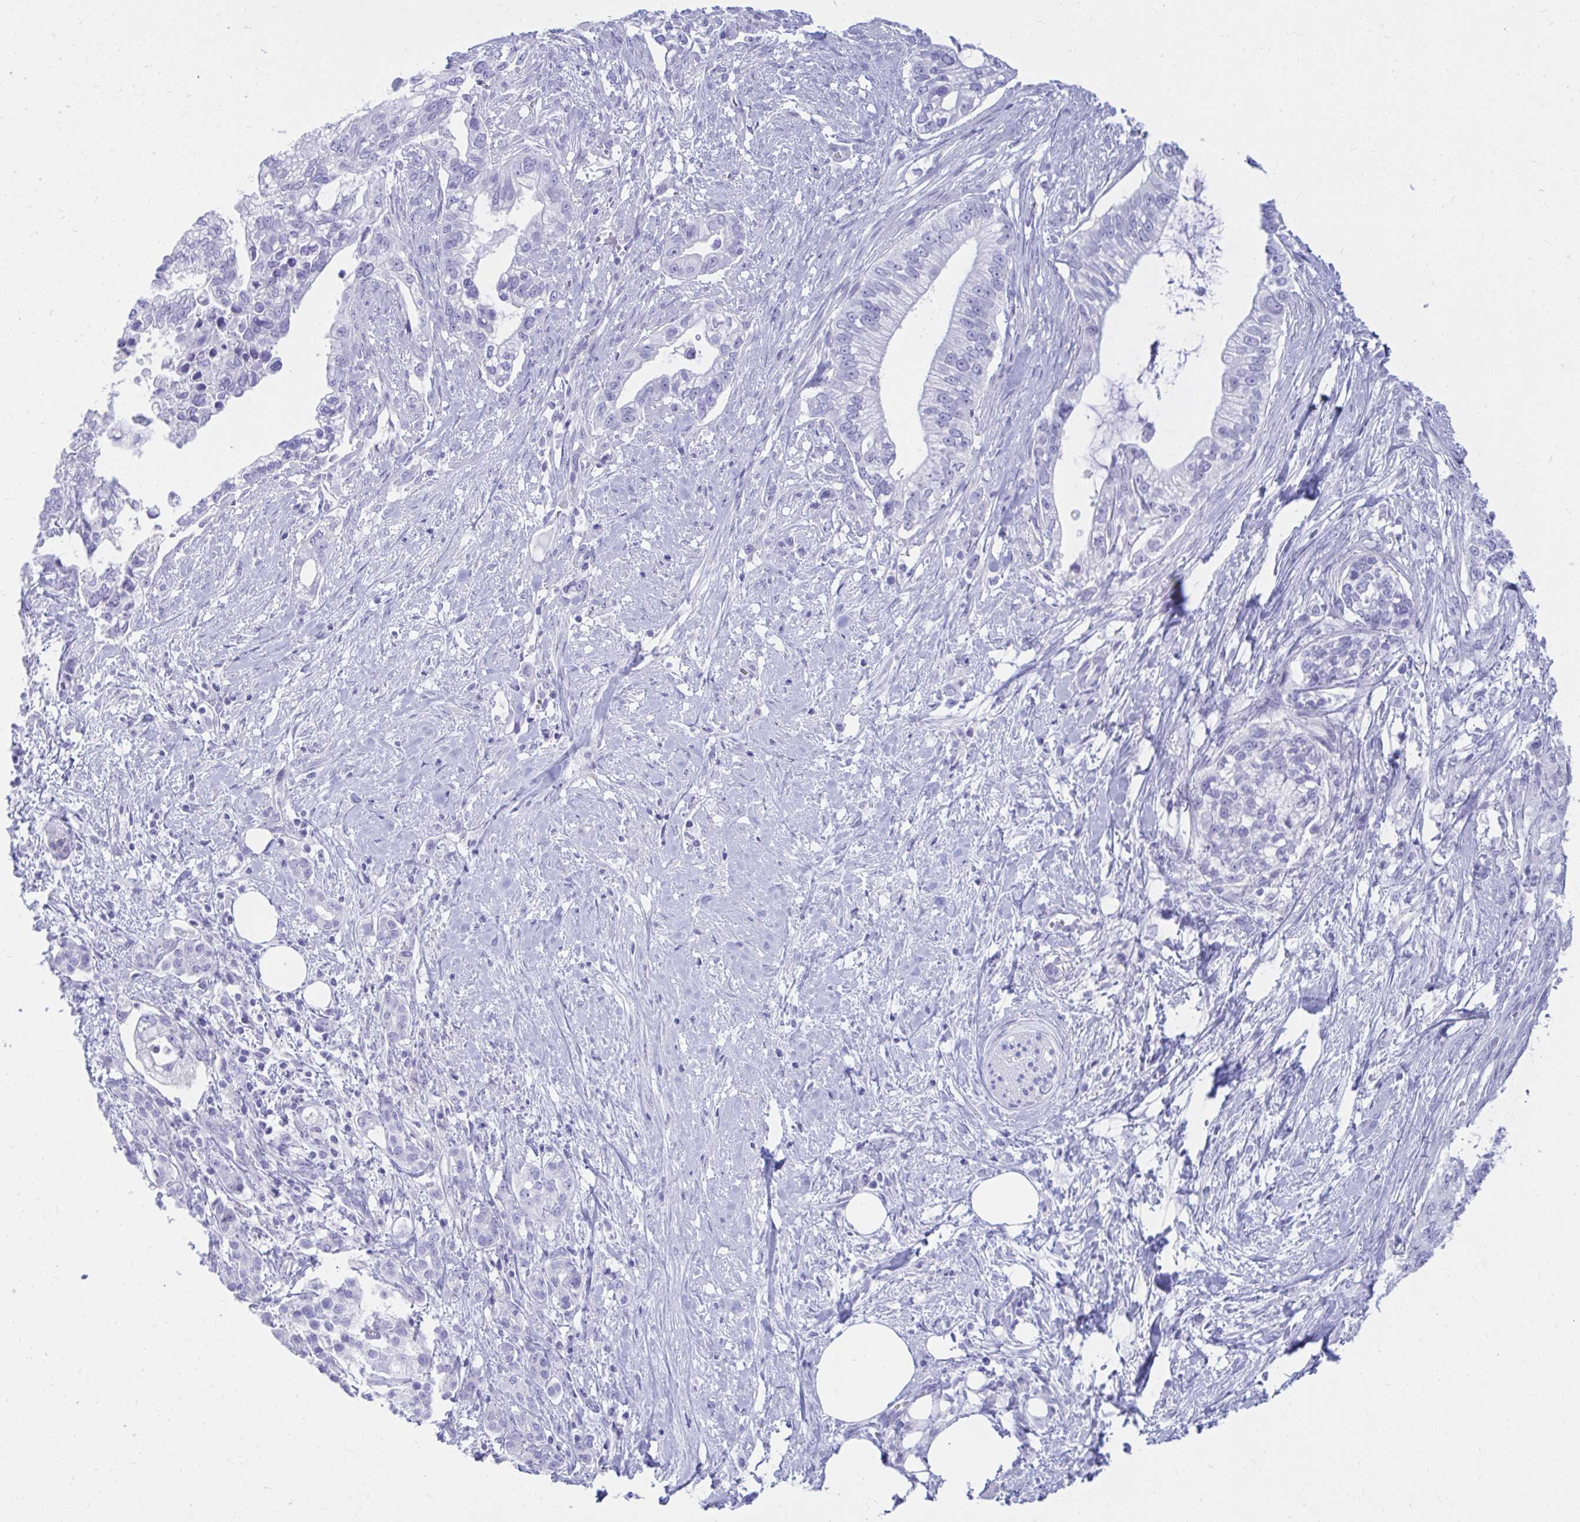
{"staining": {"intensity": "negative", "quantity": "none", "location": "none"}, "tissue": "pancreatic cancer", "cell_type": "Tumor cells", "image_type": "cancer", "snomed": [{"axis": "morphology", "description": "Adenocarcinoma, NOS"}, {"axis": "topography", "description": "Pancreas"}], "caption": "The histopathology image demonstrates no staining of tumor cells in pancreatic cancer. (Brightfield microscopy of DAB (3,3'-diaminobenzidine) IHC at high magnification).", "gene": "SHISA8", "patient": {"sex": "male", "age": 70}}